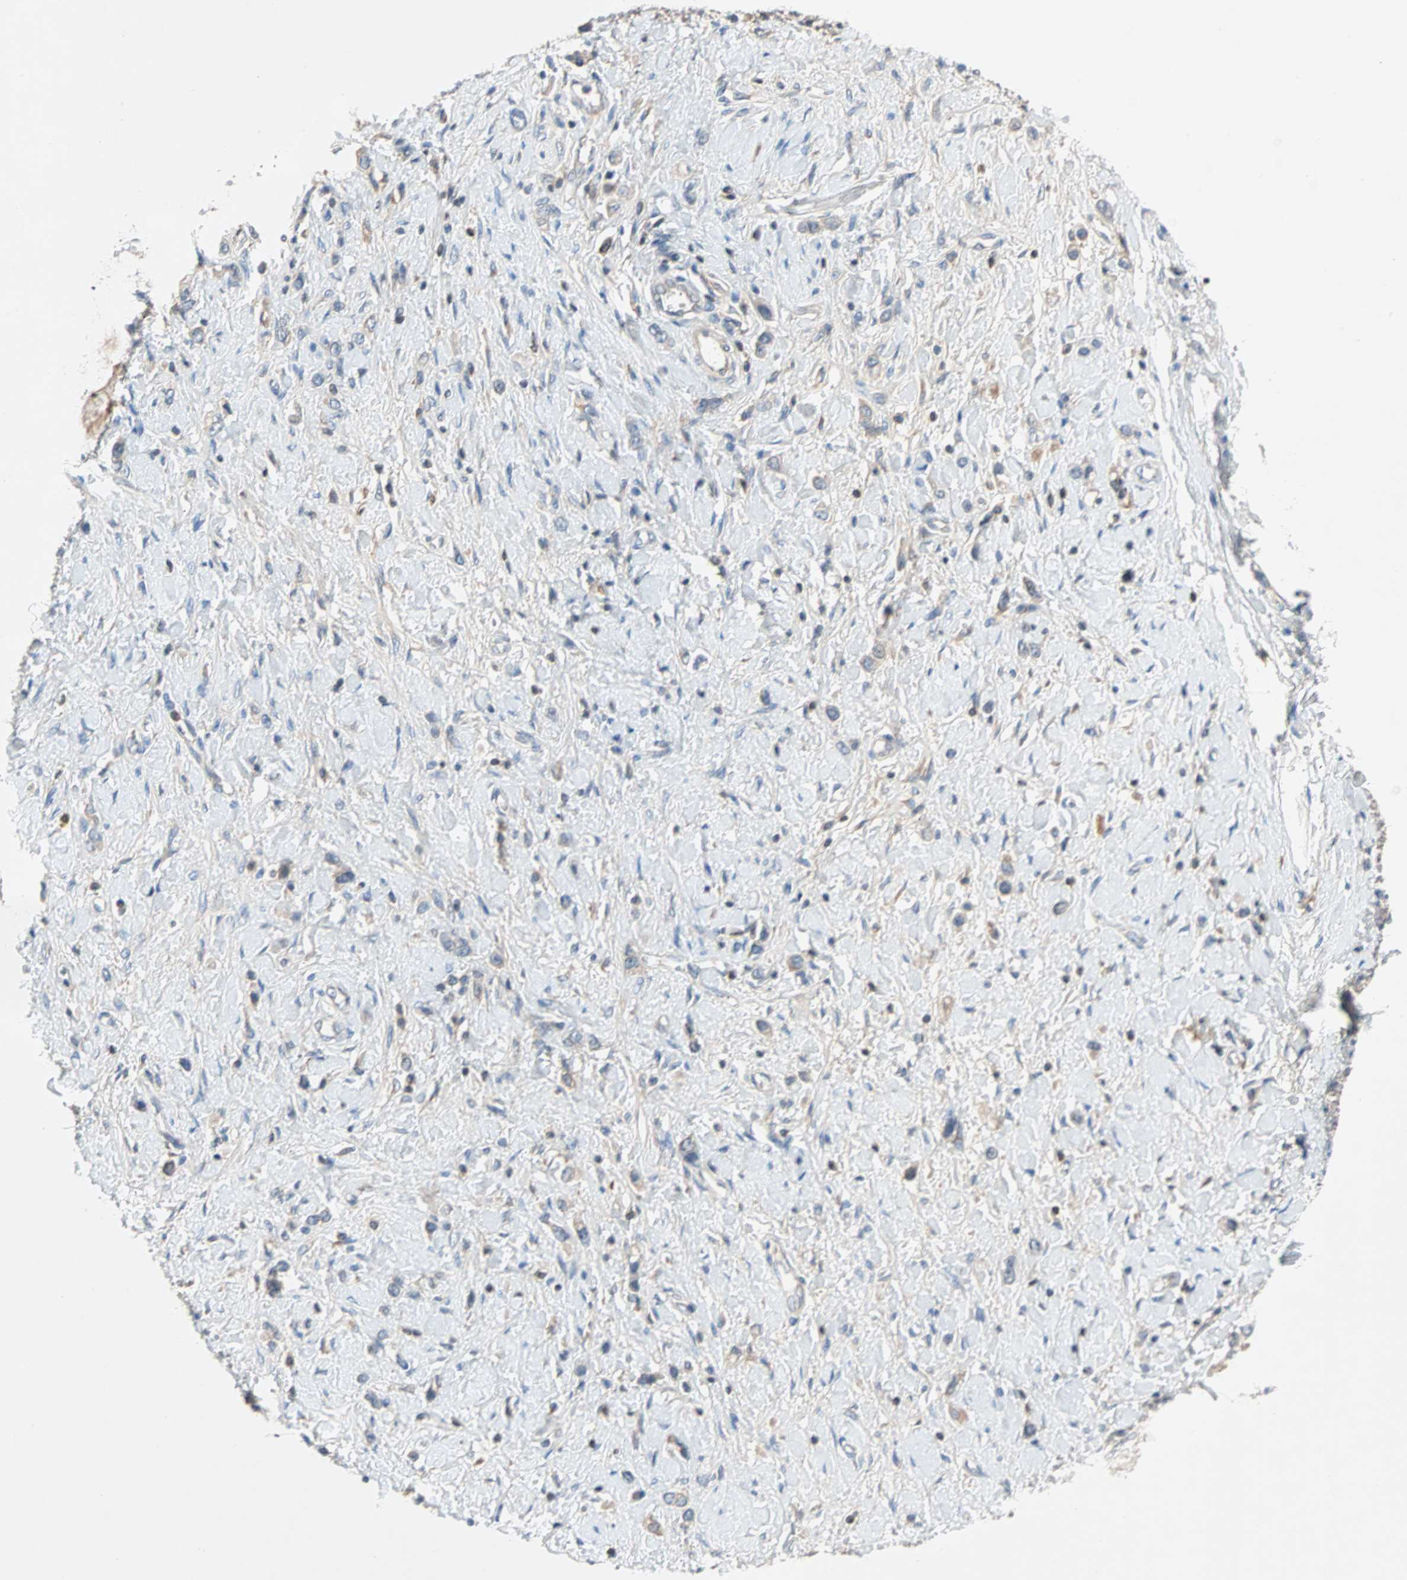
{"staining": {"intensity": "negative", "quantity": "none", "location": "none"}, "tissue": "stomach cancer", "cell_type": "Tumor cells", "image_type": "cancer", "snomed": [{"axis": "morphology", "description": "Normal tissue, NOS"}, {"axis": "morphology", "description": "Adenocarcinoma, NOS"}, {"axis": "topography", "description": "Stomach, upper"}, {"axis": "topography", "description": "Stomach"}], "caption": "Stomach cancer (adenocarcinoma) stained for a protein using immunohistochemistry demonstrates no staining tumor cells.", "gene": "MAP4K1", "patient": {"sex": "female", "age": 65}}